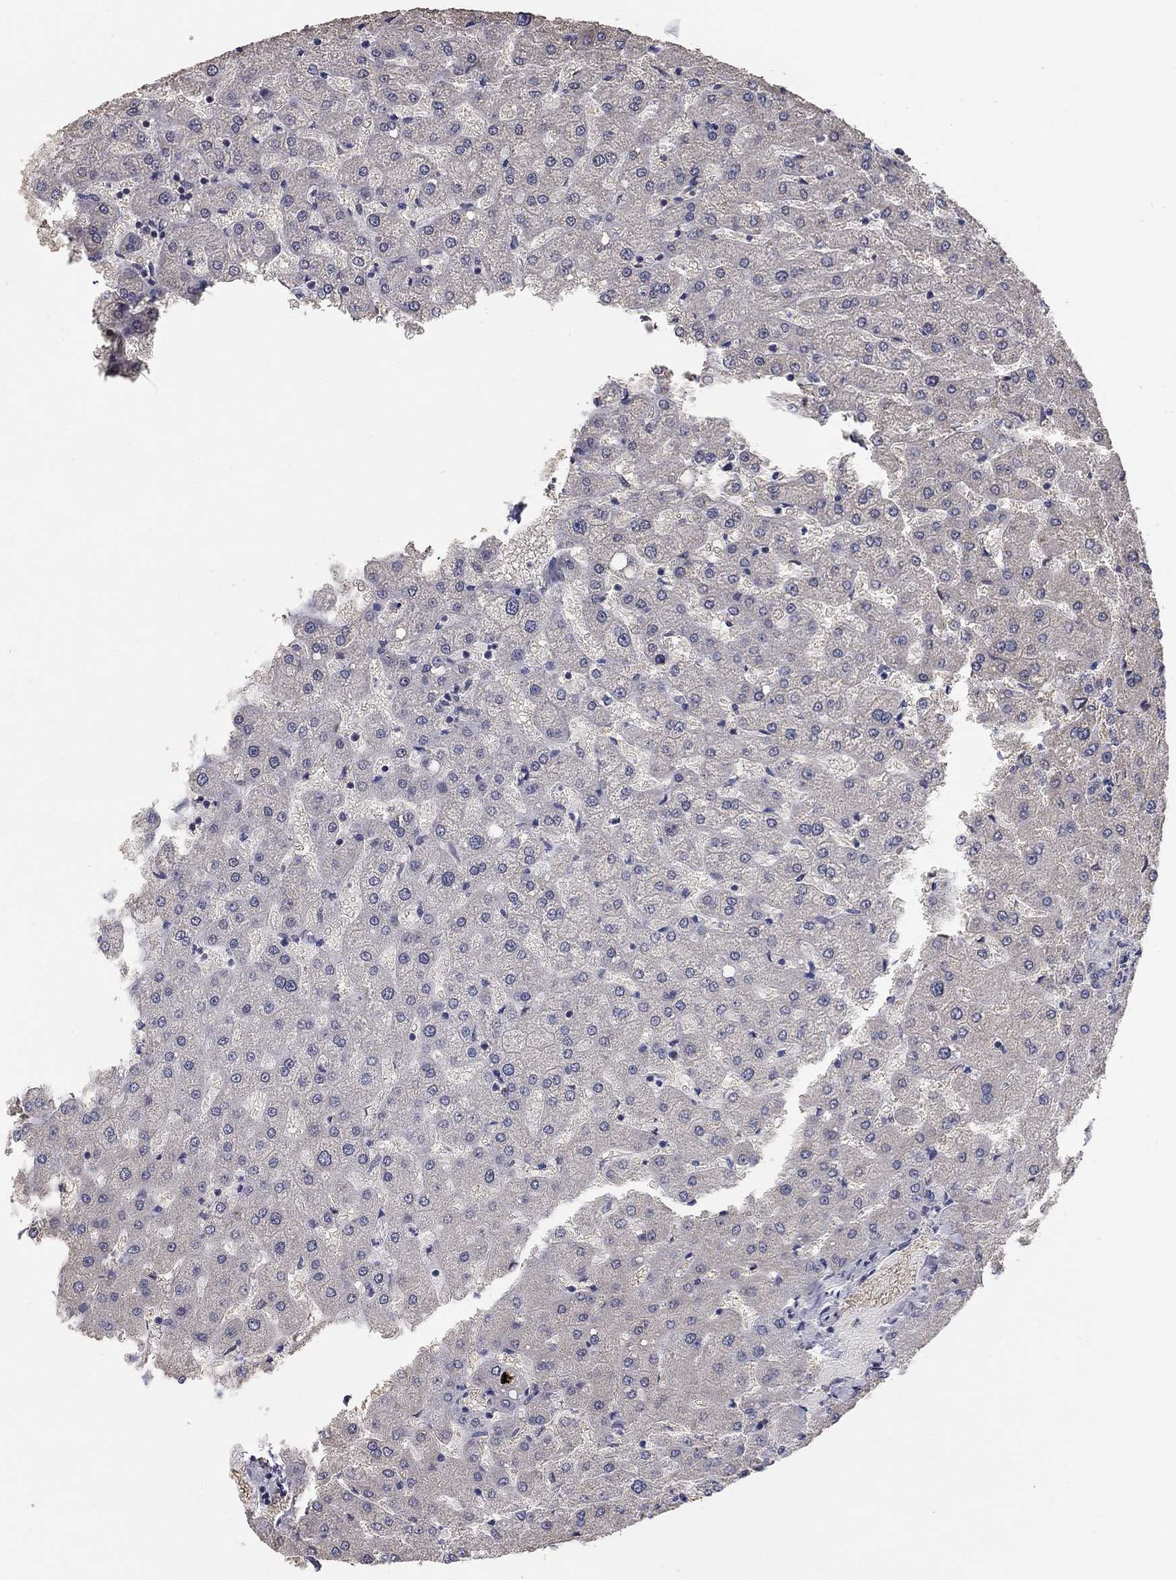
{"staining": {"intensity": "negative", "quantity": "none", "location": "none"}, "tissue": "liver", "cell_type": "Cholangiocytes", "image_type": "normal", "snomed": [{"axis": "morphology", "description": "Normal tissue, NOS"}, {"axis": "topography", "description": "Liver"}], "caption": "Immunohistochemistry (IHC) photomicrograph of unremarkable human liver stained for a protein (brown), which exhibits no expression in cholangiocytes.", "gene": "SPATA33", "patient": {"sex": "female", "age": 50}}